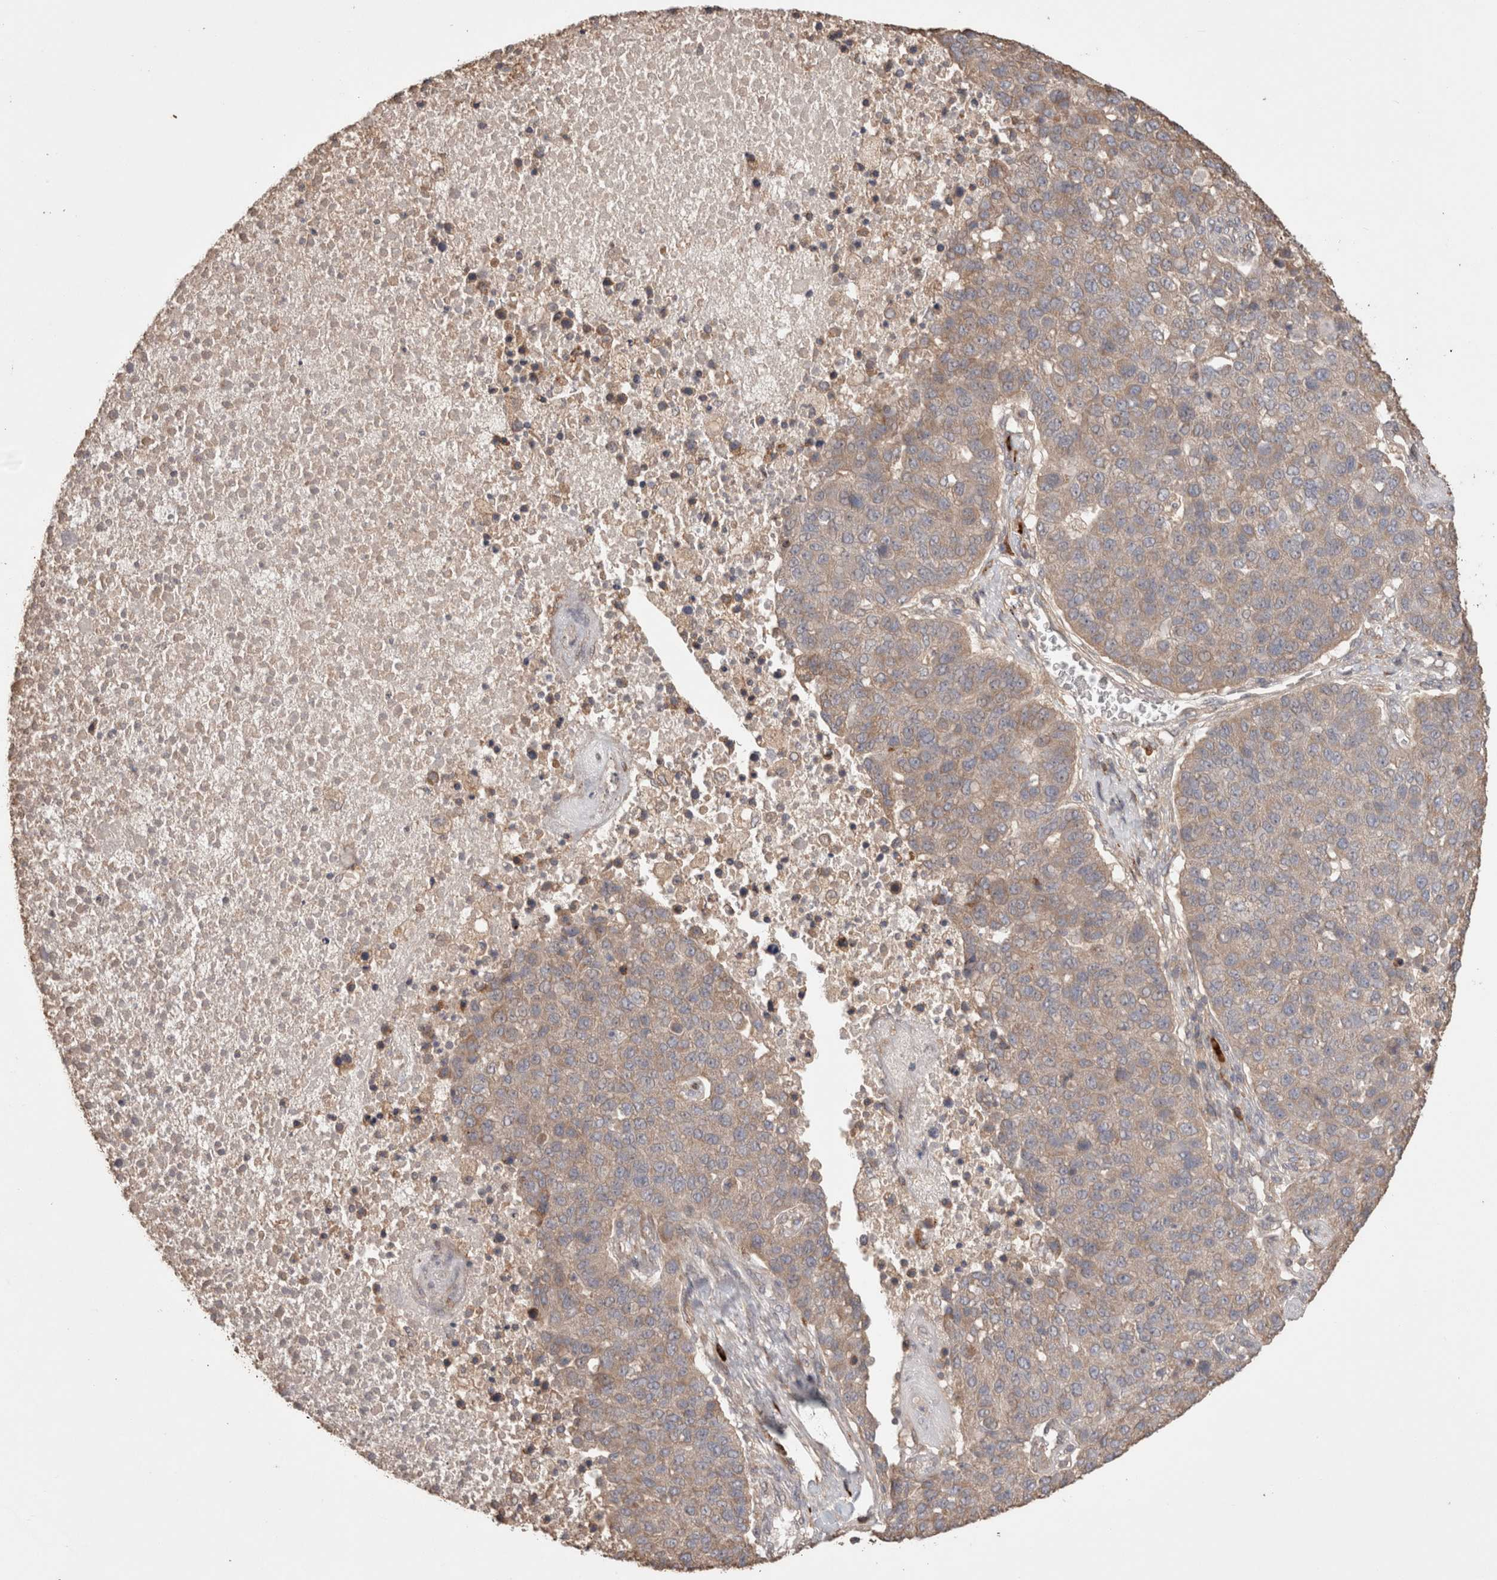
{"staining": {"intensity": "weak", "quantity": ">75%", "location": "cytoplasmic/membranous"}, "tissue": "pancreatic cancer", "cell_type": "Tumor cells", "image_type": "cancer", "snomed": [{"axis": "morphology", "description": "Adenocarcinoma, NOS"}, {"axis": "topography", "description": "Pancreas"}], "caption": "Pancreatic cancer tissue exhibits weak cytoplasmic/membranous positivity in approximately >75% of tumor cells, visualized by immunohistochemistry.", "gene": "HROB", "patient": {"sex": "female", "age": 61}}